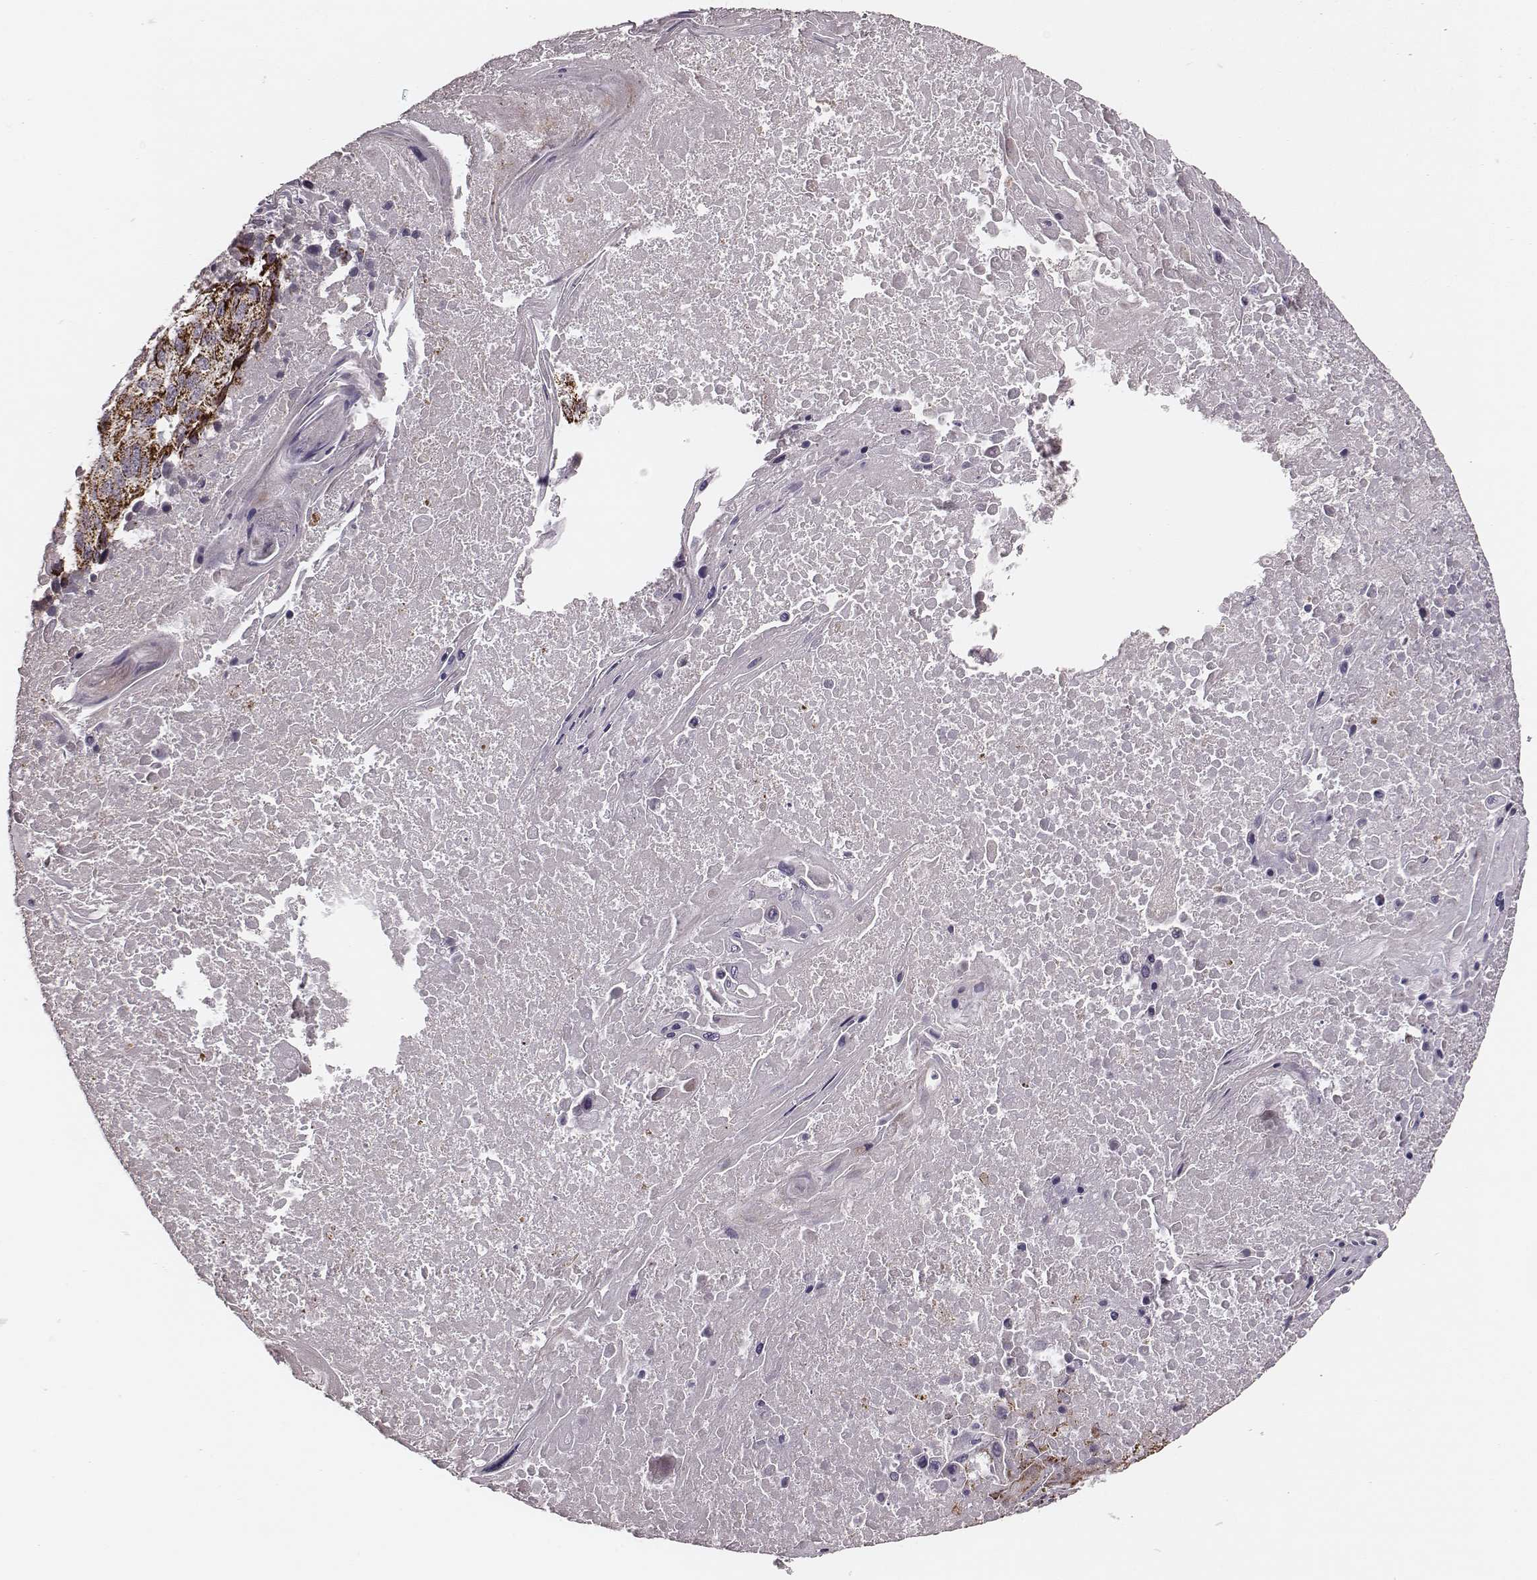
{"staining": {"intensity": "strong", "quantity": ">75%", "location": "cytoplasmic/membranous"}, "tissue": "lung cancer", "cell_type": "Tumor cells", "image_type": "cancer", "snomed": [{"axis": "morphology", "description": "Squamous cell carcinoma, NOS"}, {"axis": "topography", "description": "Lung"}], "caption": "Immunohistochemical staining of lung squamous cell carcinoma shows strong cytoplasmic/membranous protein staining in about >75% of tumor cells.", "gene": "TUFM", "patient": {"sex": "male", "age": 73}}